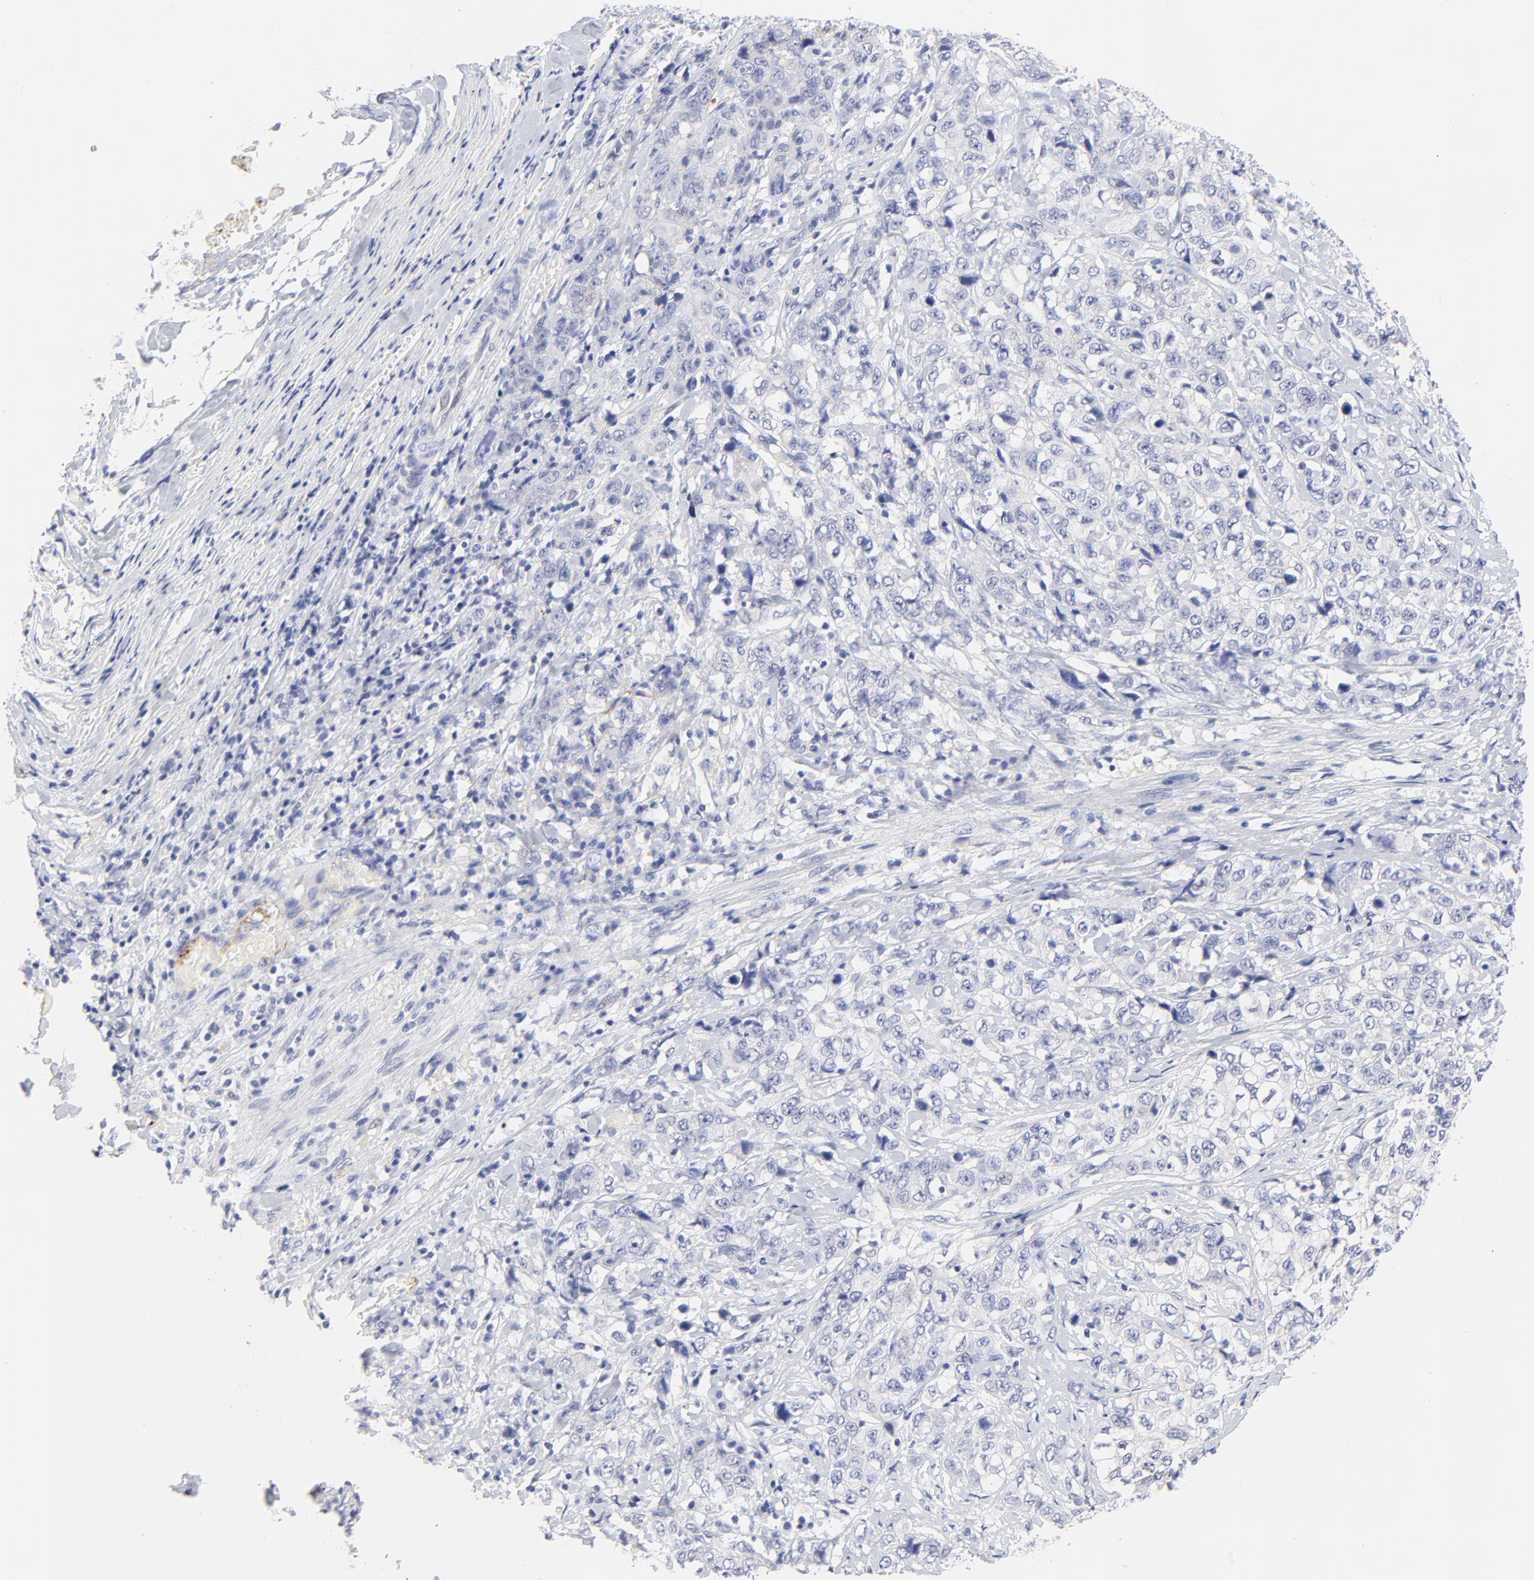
{"staining": {"intensity": "negative", "quantity": "none", "location": "none"}, "tissue": "stomach cancer", "cell_type": "Tumor cells", "image_type": "cancer", "snomed": [{"axis": "morphology", "description": "Adenocarcinoma, NOS"}, {"axis": "topography", "description": "Stomach"}], "caption": "A high-resolution histopathology image shows IHC staining of stomach cancer, which demonstrates no significant expression in tumor cells.", "gene": "FAM117B", "patient": {"sex": "male", "age": 48}}